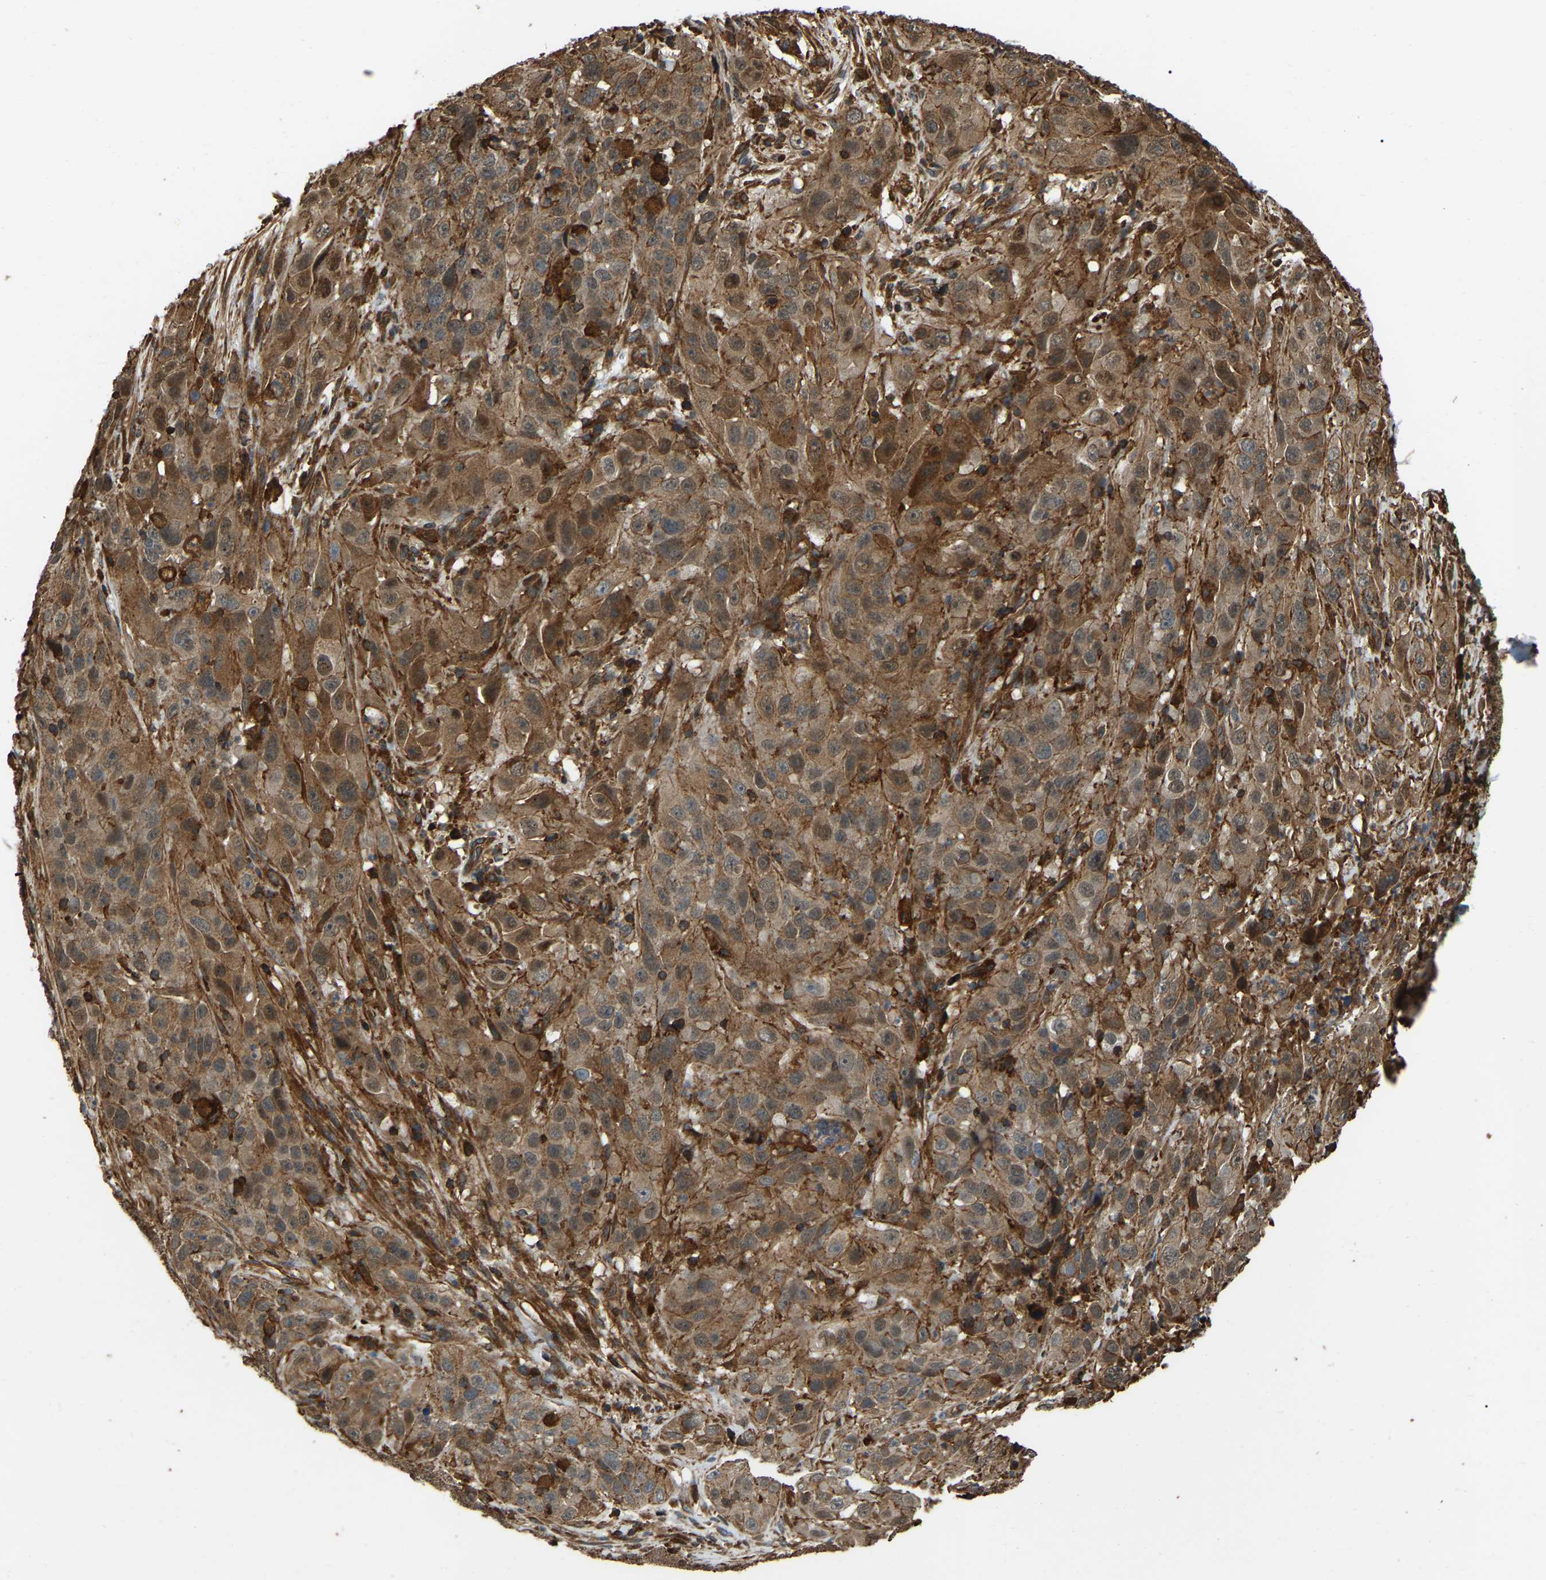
{"staining": {"intensity": "moderate", "quantity": ">75%", "location": "cytoplasmic/membranous"}, "tissue": "cervical cancer", "cell_type": "Tumor cells", "image_type": "cancer", "snomed": [{"axis": "morphology", "description": "Squamous cell carcinoma, NOS"}, {"axis": "topography", "description": "Cervix"}], "caption": "Cervical squamous cell carcinoma stained with DAB (3,3'-diaminobenzidine) immunohistochemistry exhibits medium levels of moderate cytoplasmic/membranous staining in about >75% of tumor cells.", "gene": "SAMD9L", "patient": {"sex": "female", "age": 32}}